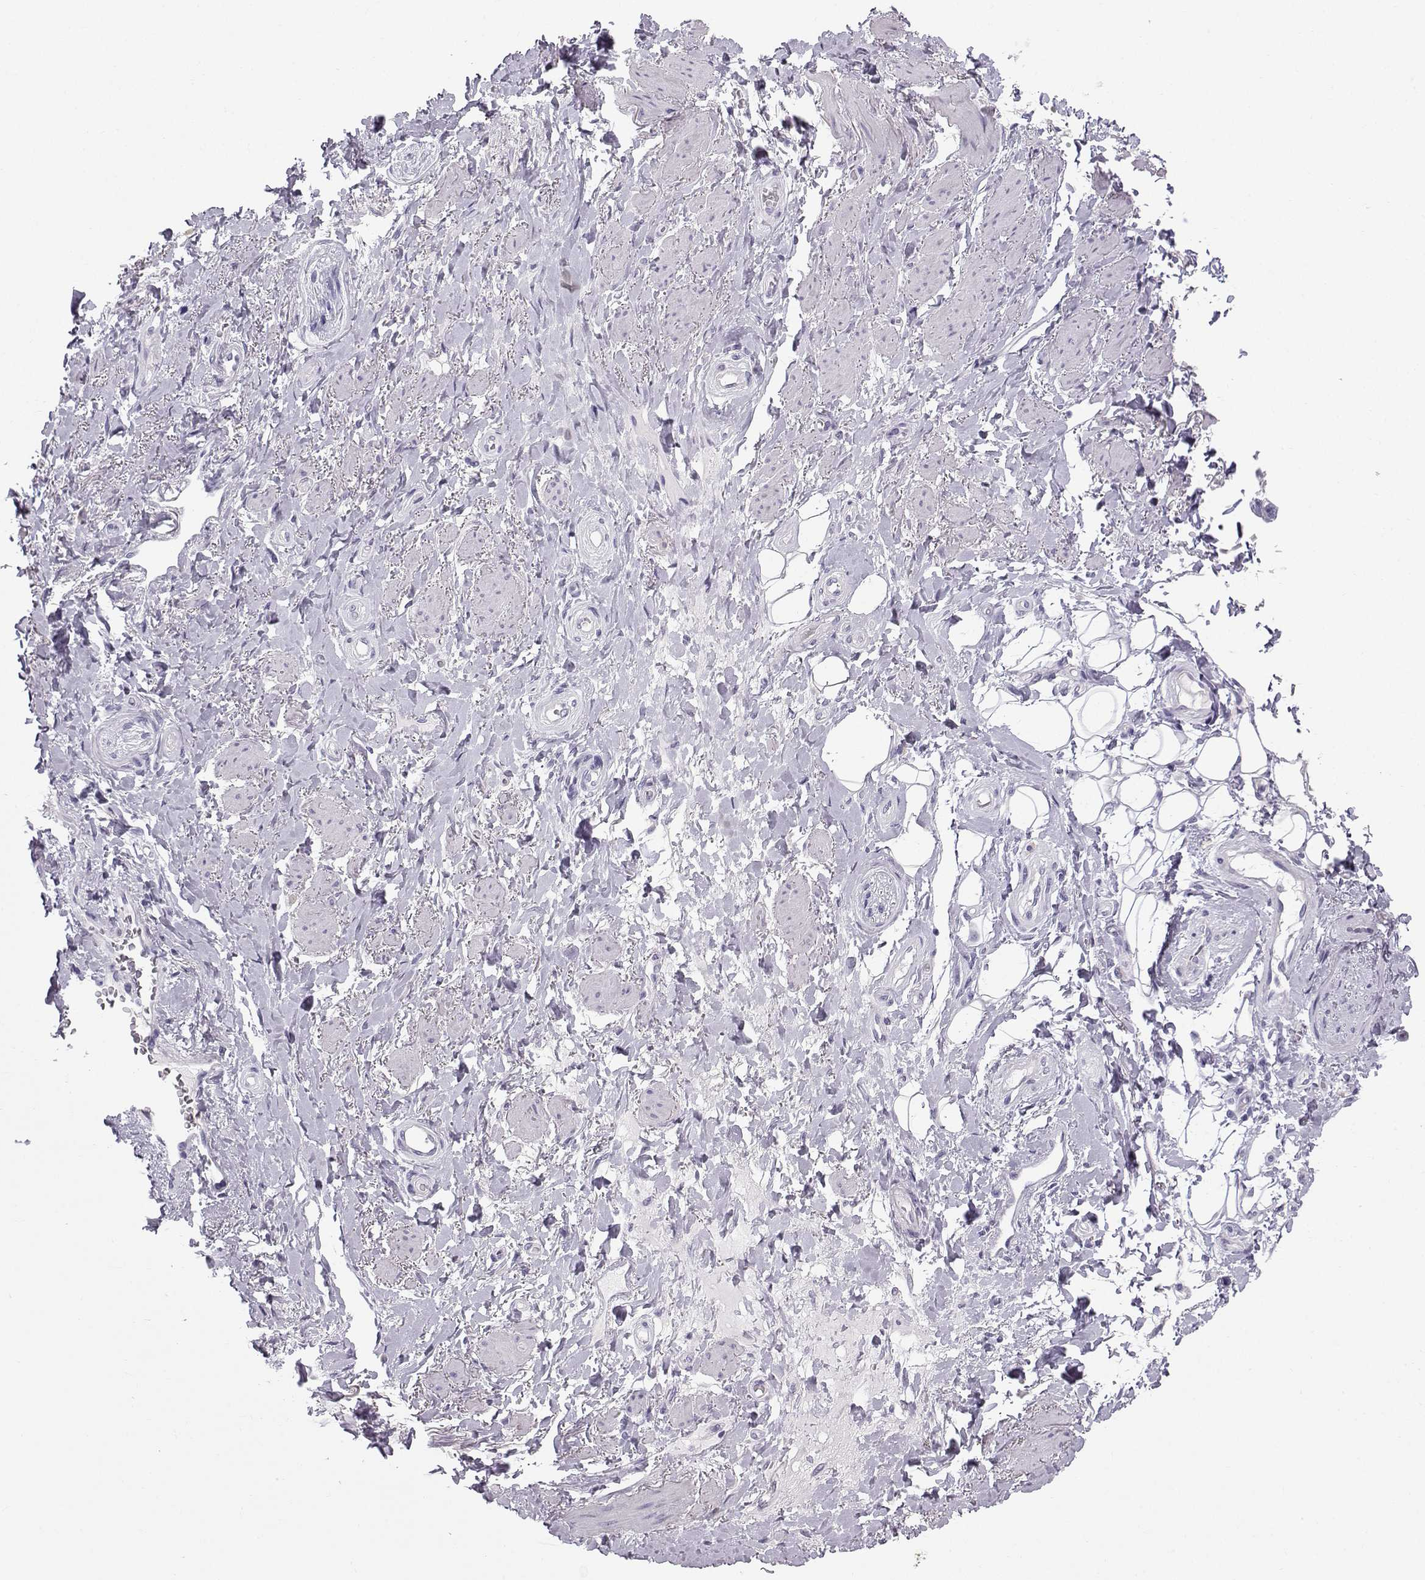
{"staining": {"intensity": "negative", "quantity": "none", "location": "none"}, "tissue": "adipose tissue", "cell_type": "Adipocytes", "image_type": "normal", "snomed": [{"axis": "morphology", "description": "Normal tissue, NOS"}, {"axis": "topography", "description": "Anal"}, {"axis": "topography", "description": "Peripheral nerve tissue"}], "caption": "The IHC image has no significant staining in adipocytes of adipose tissue.", "gene": "ZBTB8B", "patient": {"sex": "male", "age": 53}}